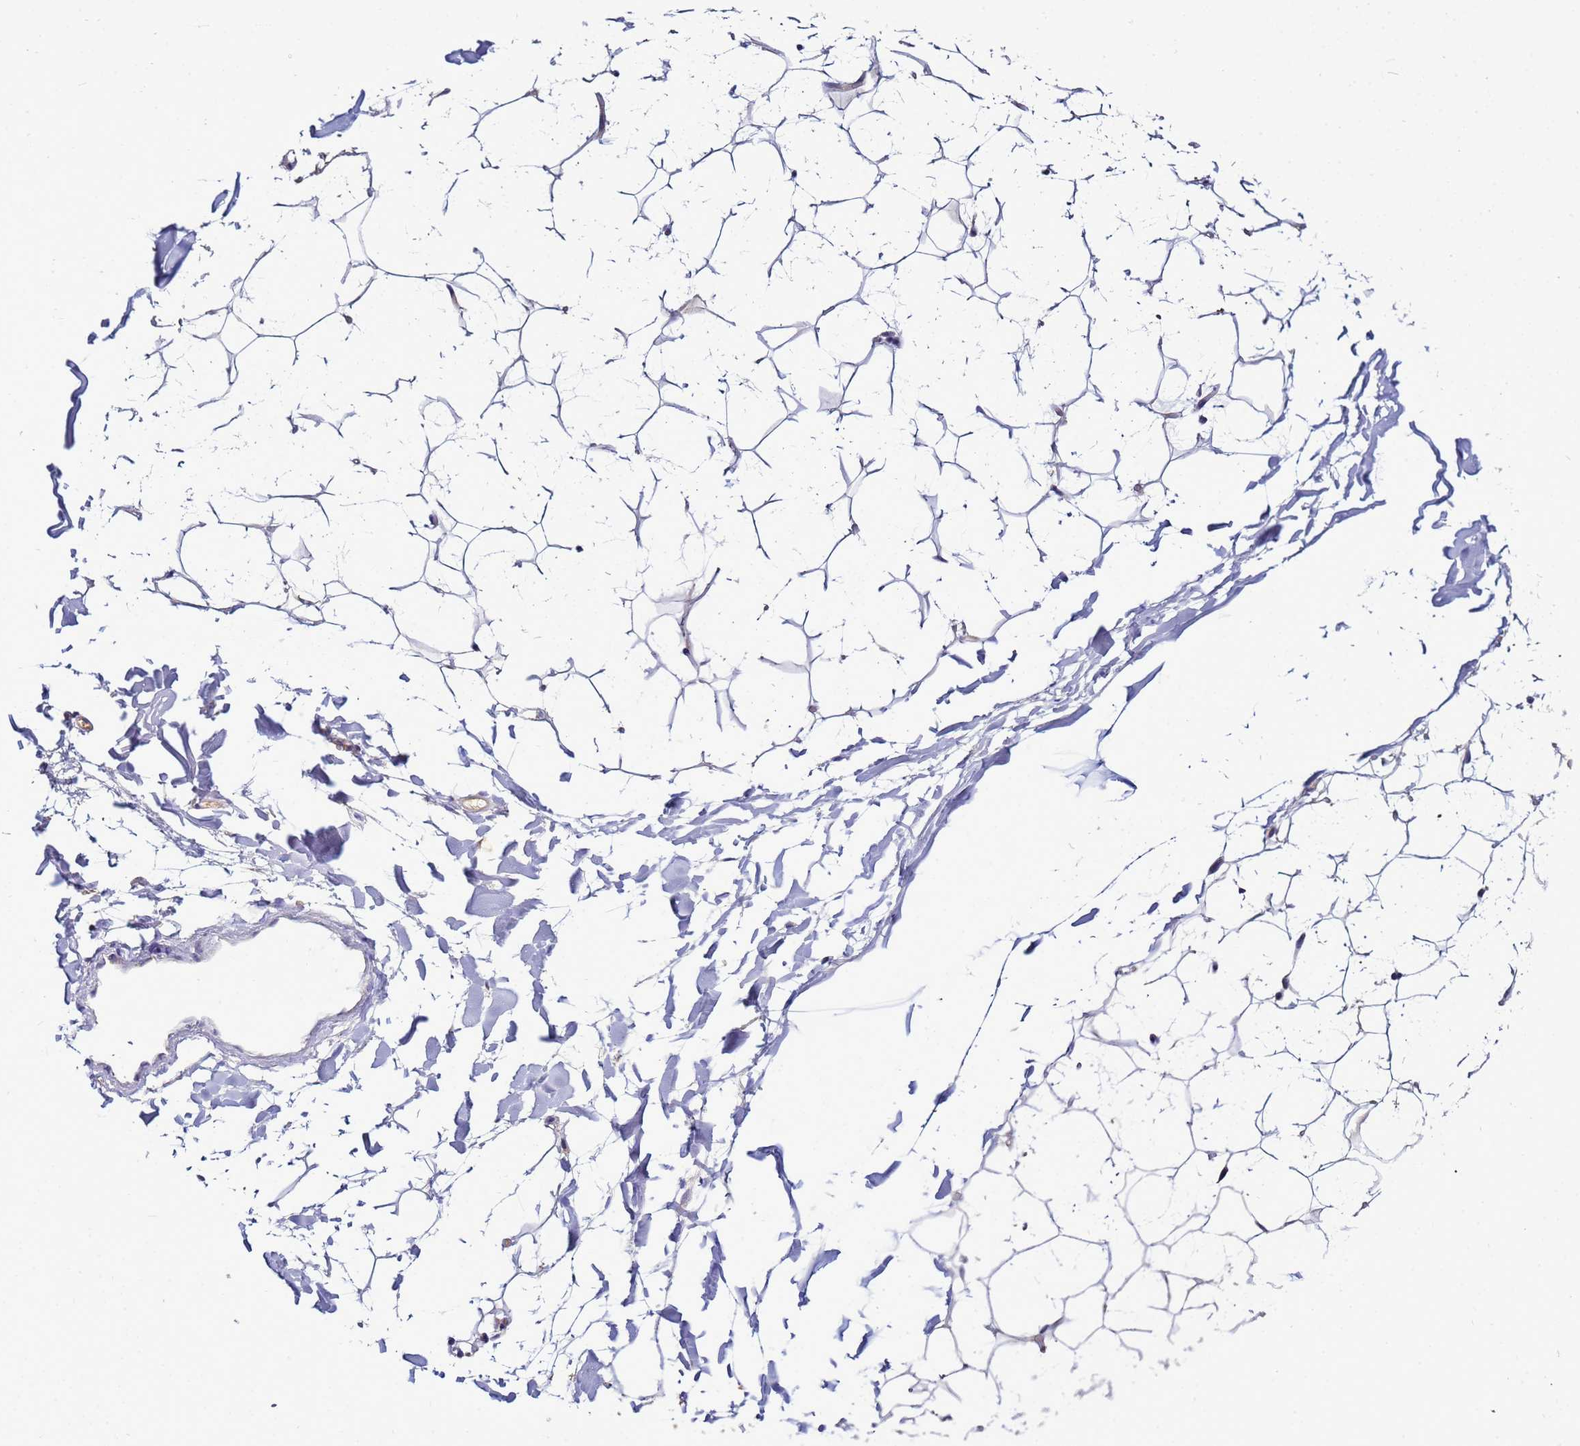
{"staining": {"intensity": "weak", "quantity": "25%-75%", "location": "cytoplasmic/membranous"}, "tissue": "adipose tissue", "cell_type": "Adipocytes", "image_type": "normal", "snomed": [{"axis": "morphology", "description": "Normal tissue, NOS"}, {"axis": "topography", "description": "Breast"}], "caption": "Immunohistochemical staining of benign adipose tissue demonstrates low levels of weak cytoplasmic/membranous expression in approximately 25%-75% of adipocytes.", "gene": "NOL8", "patient": {"sex": "female", "age": 26}}